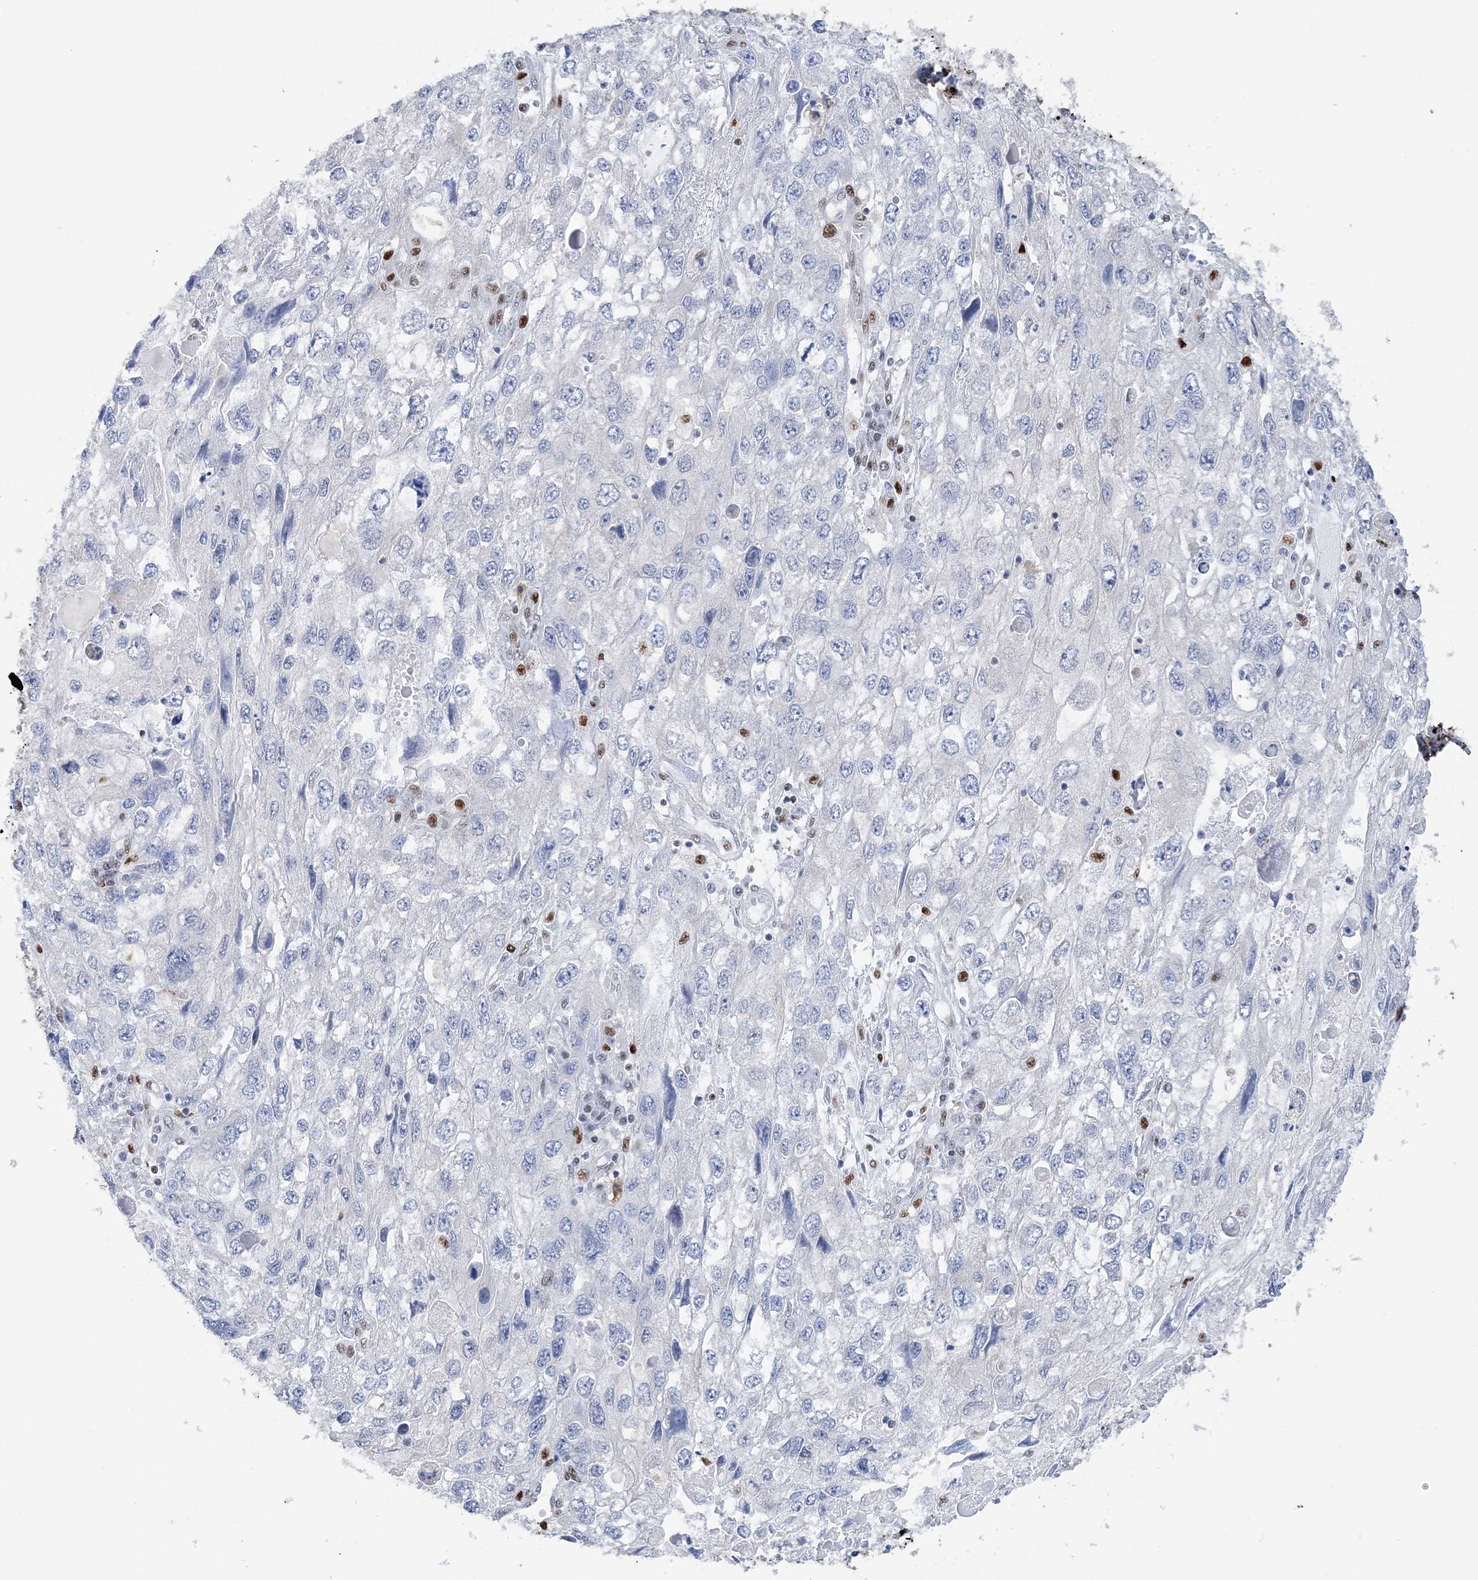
{"staining": {"intensity": "negative", "quantity": "none", "location": "none"}, "tissue": "endometrial cancer", "cell_type": "Tumor cells", "image_type": "cancer", "snomed": [{"axis": "morphology", "description": "Adenocarcinoma, NOS"}, {"axis": "topography", "description": "Endometrium"}], "caption": "This is an immunohistochemistry micrograph of endometrial adenocarcinoma. There is no staining in tumor cells.", "gene": "NIT2", "patient": {"sex": "female", "age": 49}}